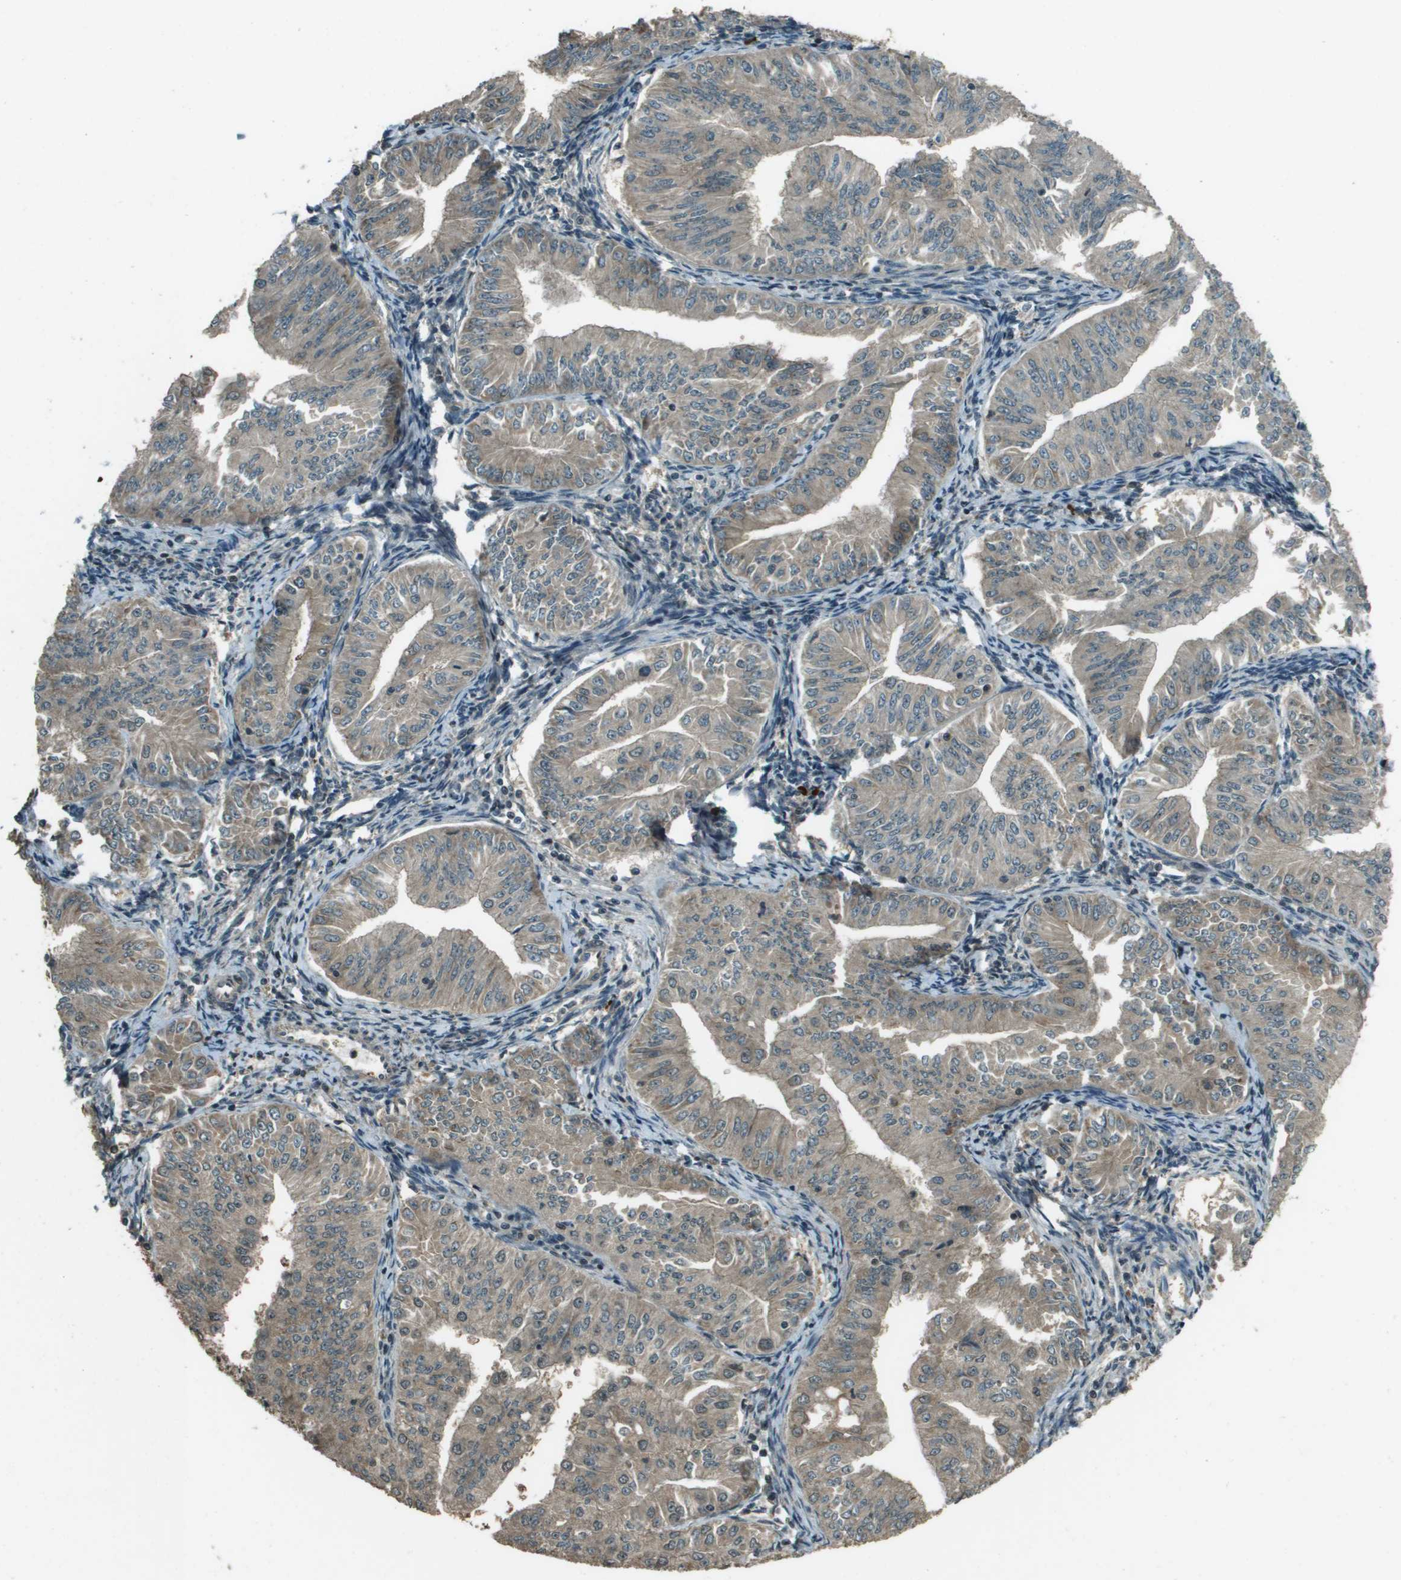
{"staining": {"intensity": "weak", "quantity": ">75%", "location": "cytoplasmic/membranous"}, "tissue": "endometrial cancer", "cell_type": "Tumor cells", "image_type": "cancer", "snomed": [{"axis": "morphology", "description": "Normal tissue, NOS"}, {"axis": "morphology", "description": "Adenocarcinoma, NOS"}, {"axis": "topography", "description": "Endometrium"}], "caption": "Brown immunohistochemical staining in human endometrial cancer exhibits weak cytoplasmic/membranous positivity in approximately >75% of tumor cells.", "gene": "SDC3", "patient": {"sex": "female", "age": 53}}